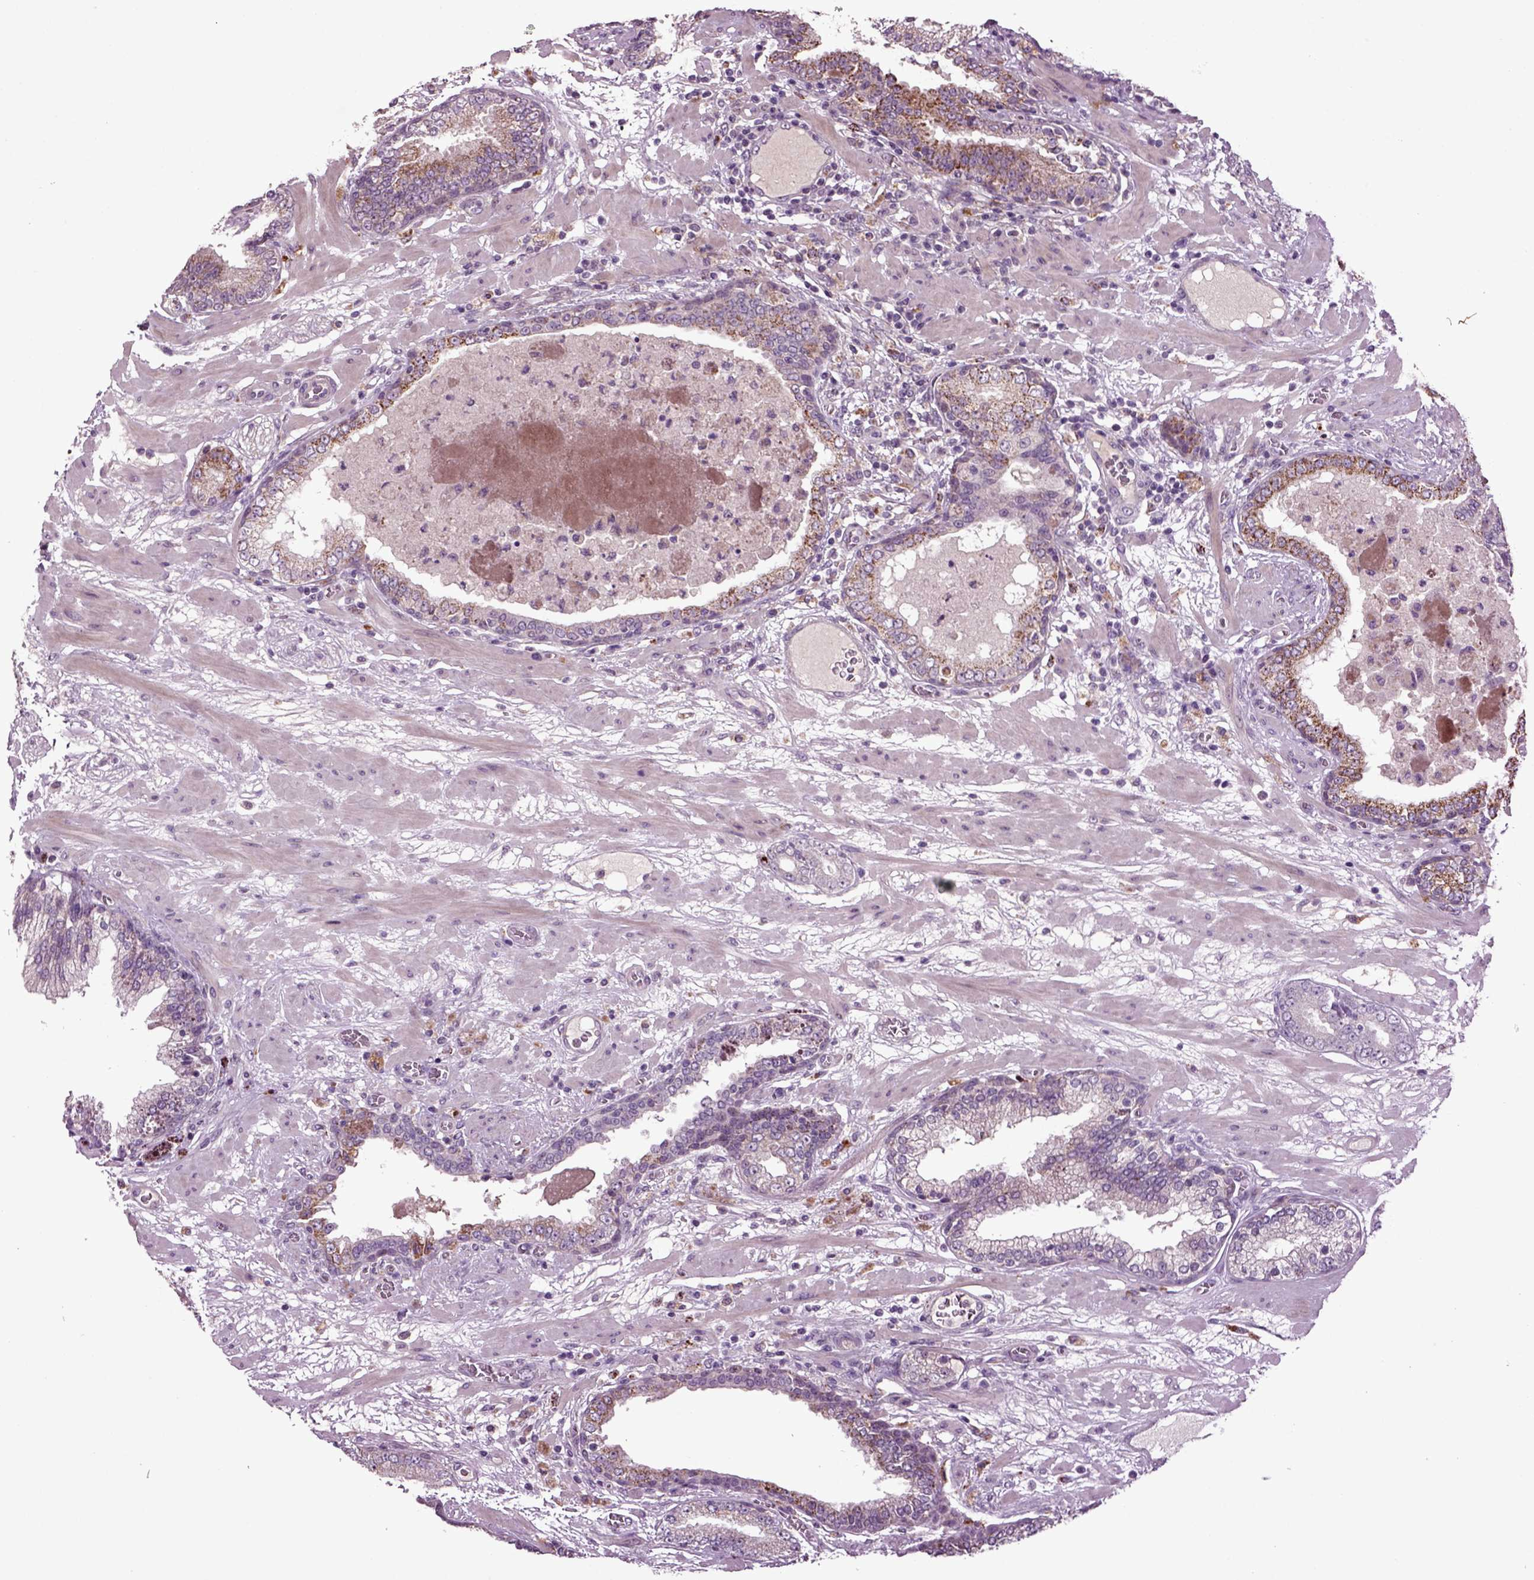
{"staining": {"intensity": "moderate", "quantity": "25%-75%", "location": "cytoplasmic/membranous"}, "tissue": "prostate cancer", "cell_type": "Tumor cells", "image_type": "cancer", "snomed": [{"axis": "morphology", "description": "Adenocarcinoma, Low grade"}, {"axis": "topography", "description": "Prostate"}], "caption": "IHC micrograph of human prostate low-grade adenocarcinoma stained for a protein (brown), which exhibits medium levels of moderate cytoplasmic/membranous expression in approximately 25%-75% of tumor cells.", "gene": "SLC17A6", "patient": {"sex": "male", "age": 60}}